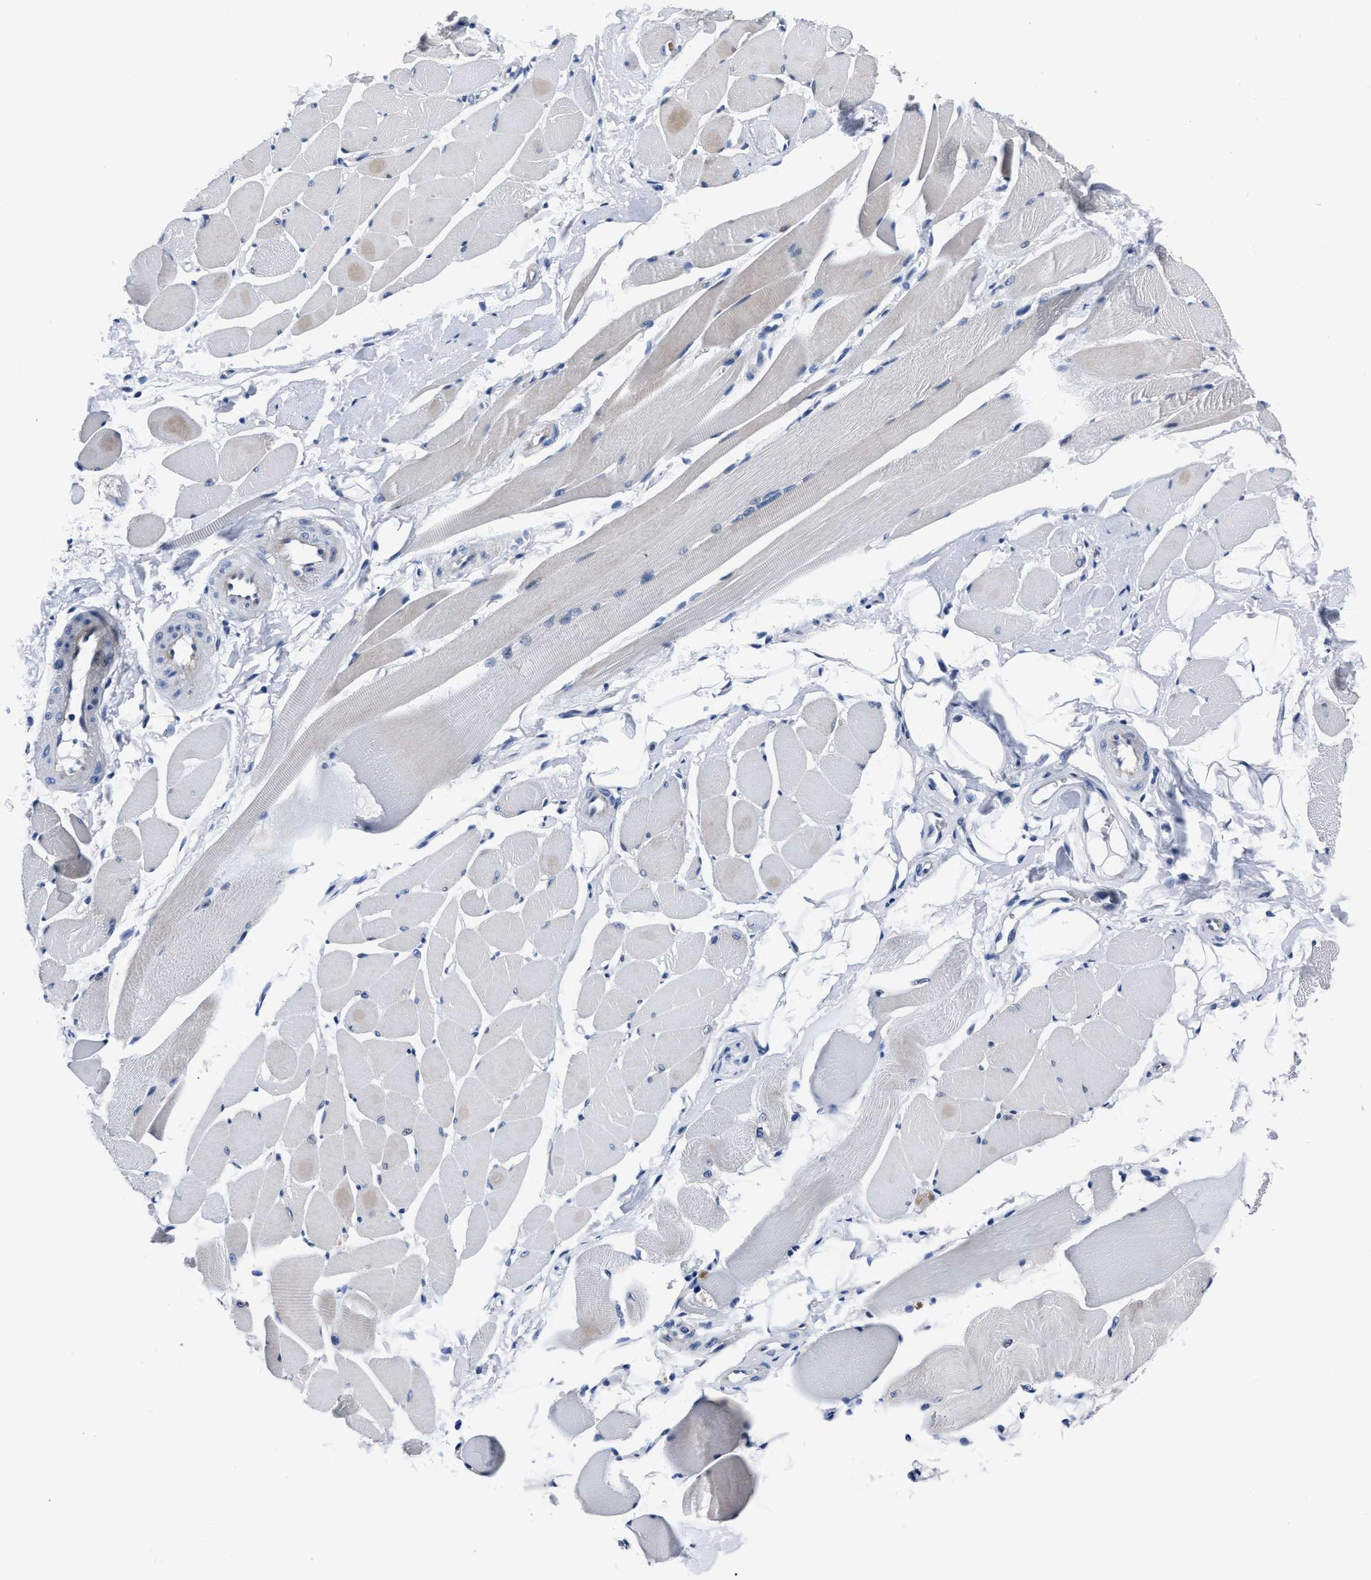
{"staining": {"intensity": "negative", "quantity": "none", "location": "none"}, "tissue": "skeletal muscle", "cell_type": "Myocytes", "image_type": "normal", "snomed": [{"axis": "morphology", "description": "Normal tissue, NOS"}, {"axis": "topography", "description": "Skeletal muscle"}, {"axis": "topography", "description": "Peripheral nerve tissue"}], "caption": "High magnification brightfield microscopy of unremarkable skeletal muscle stained with DAB (brown) and counterstained with hematoxylin (blue): myocytes show no significant staining.", "gene": "MOV10L1", "patient": {"sex": "female", "age": 84}}